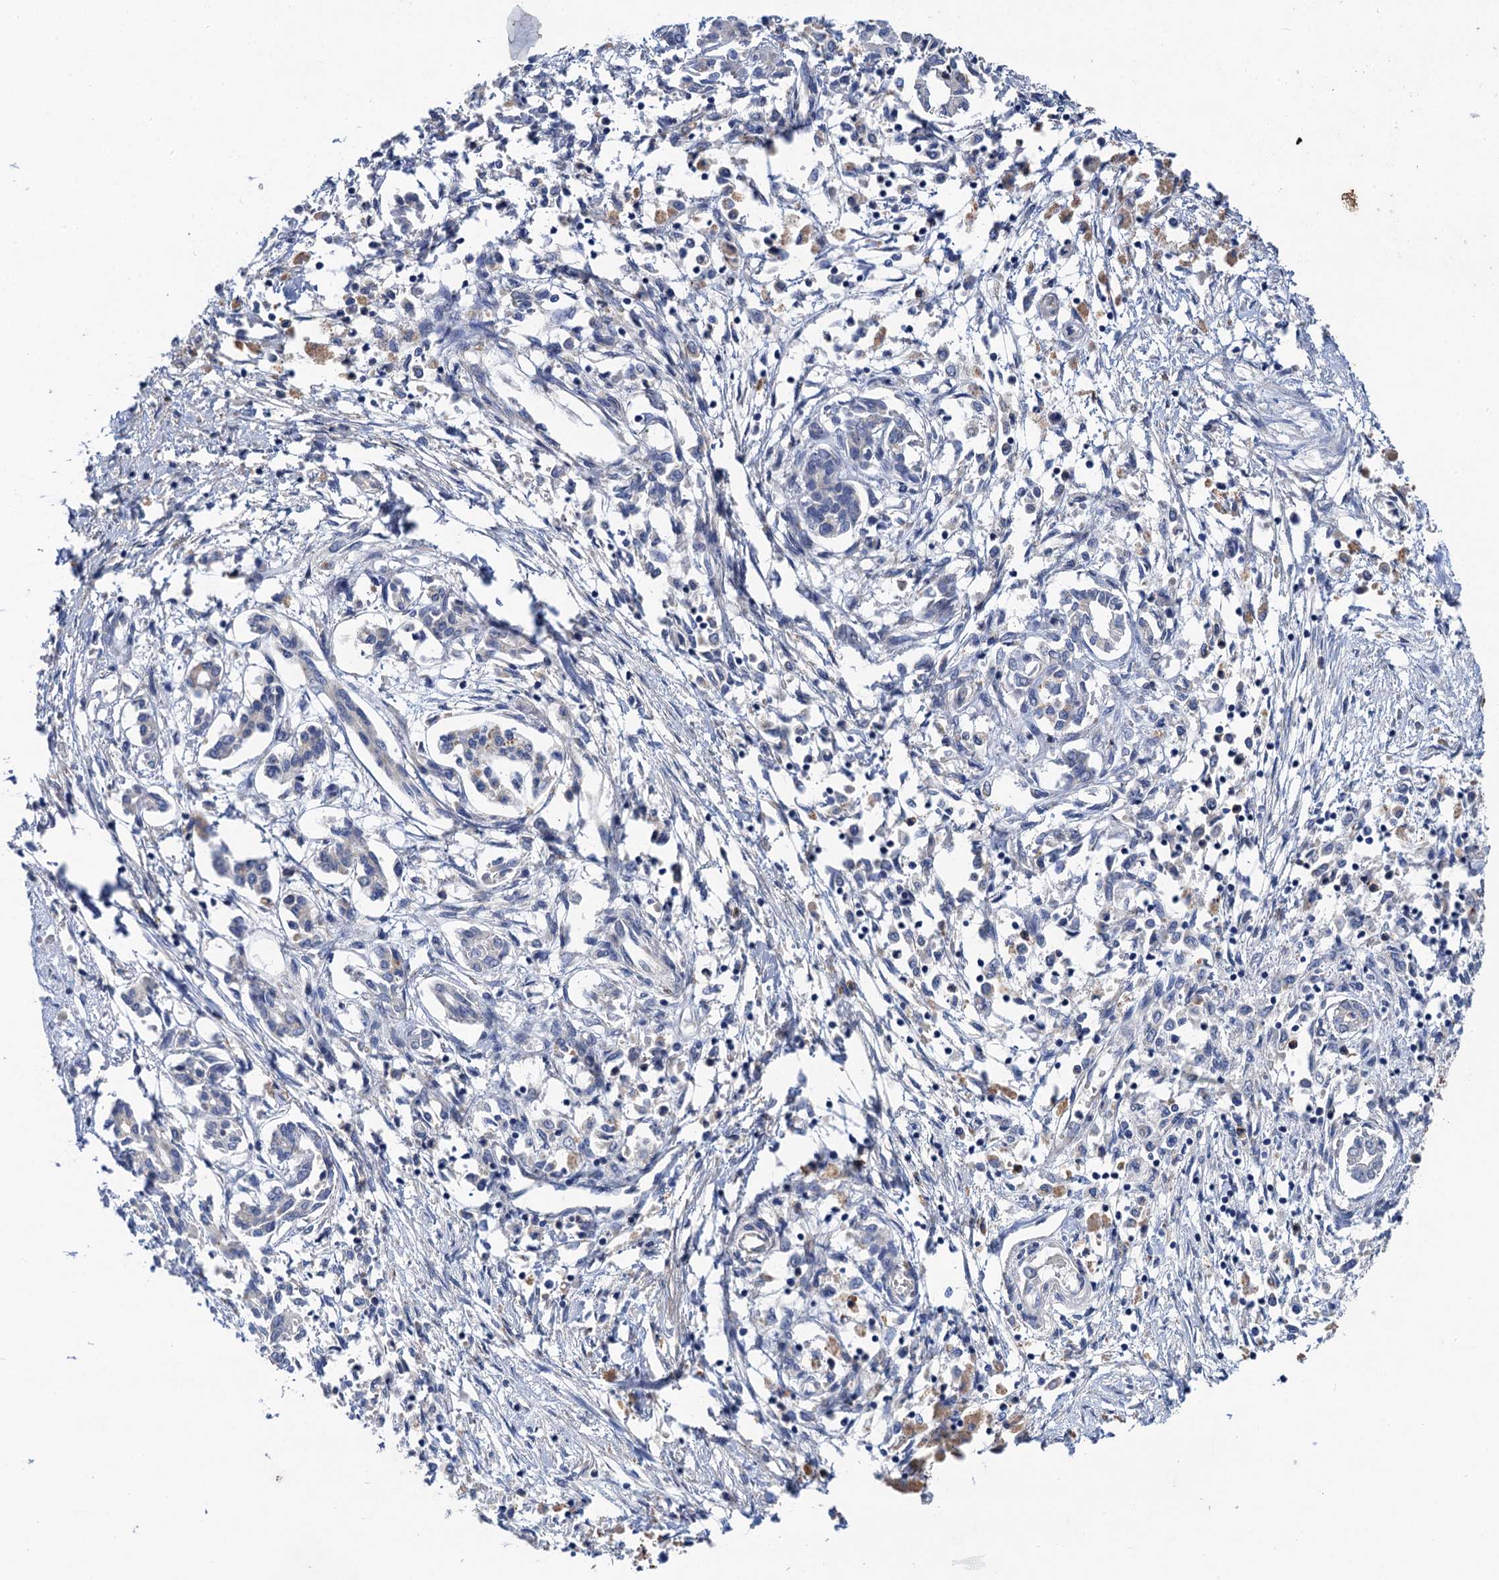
{"staining": {"intensity": "negative", "quantity": "none", "location": "none"}, "tissue": "pancreatic cancer", "cell_type": "Tumor cells", "image_type": "cancer", "snomed": [{"axis": "morphology", "description": "Adenocarcinoma, NOS"}, {"axis": "topography", "description": "Pancreas"}], "caption": "Human pancreatic adenocarcinoma stained for a protein using immunohistochemistry (IHC) reveals no positivity in tumor cells.", "gene": "TMEM39B", "patient": {"sex": "female", "age": 50}}